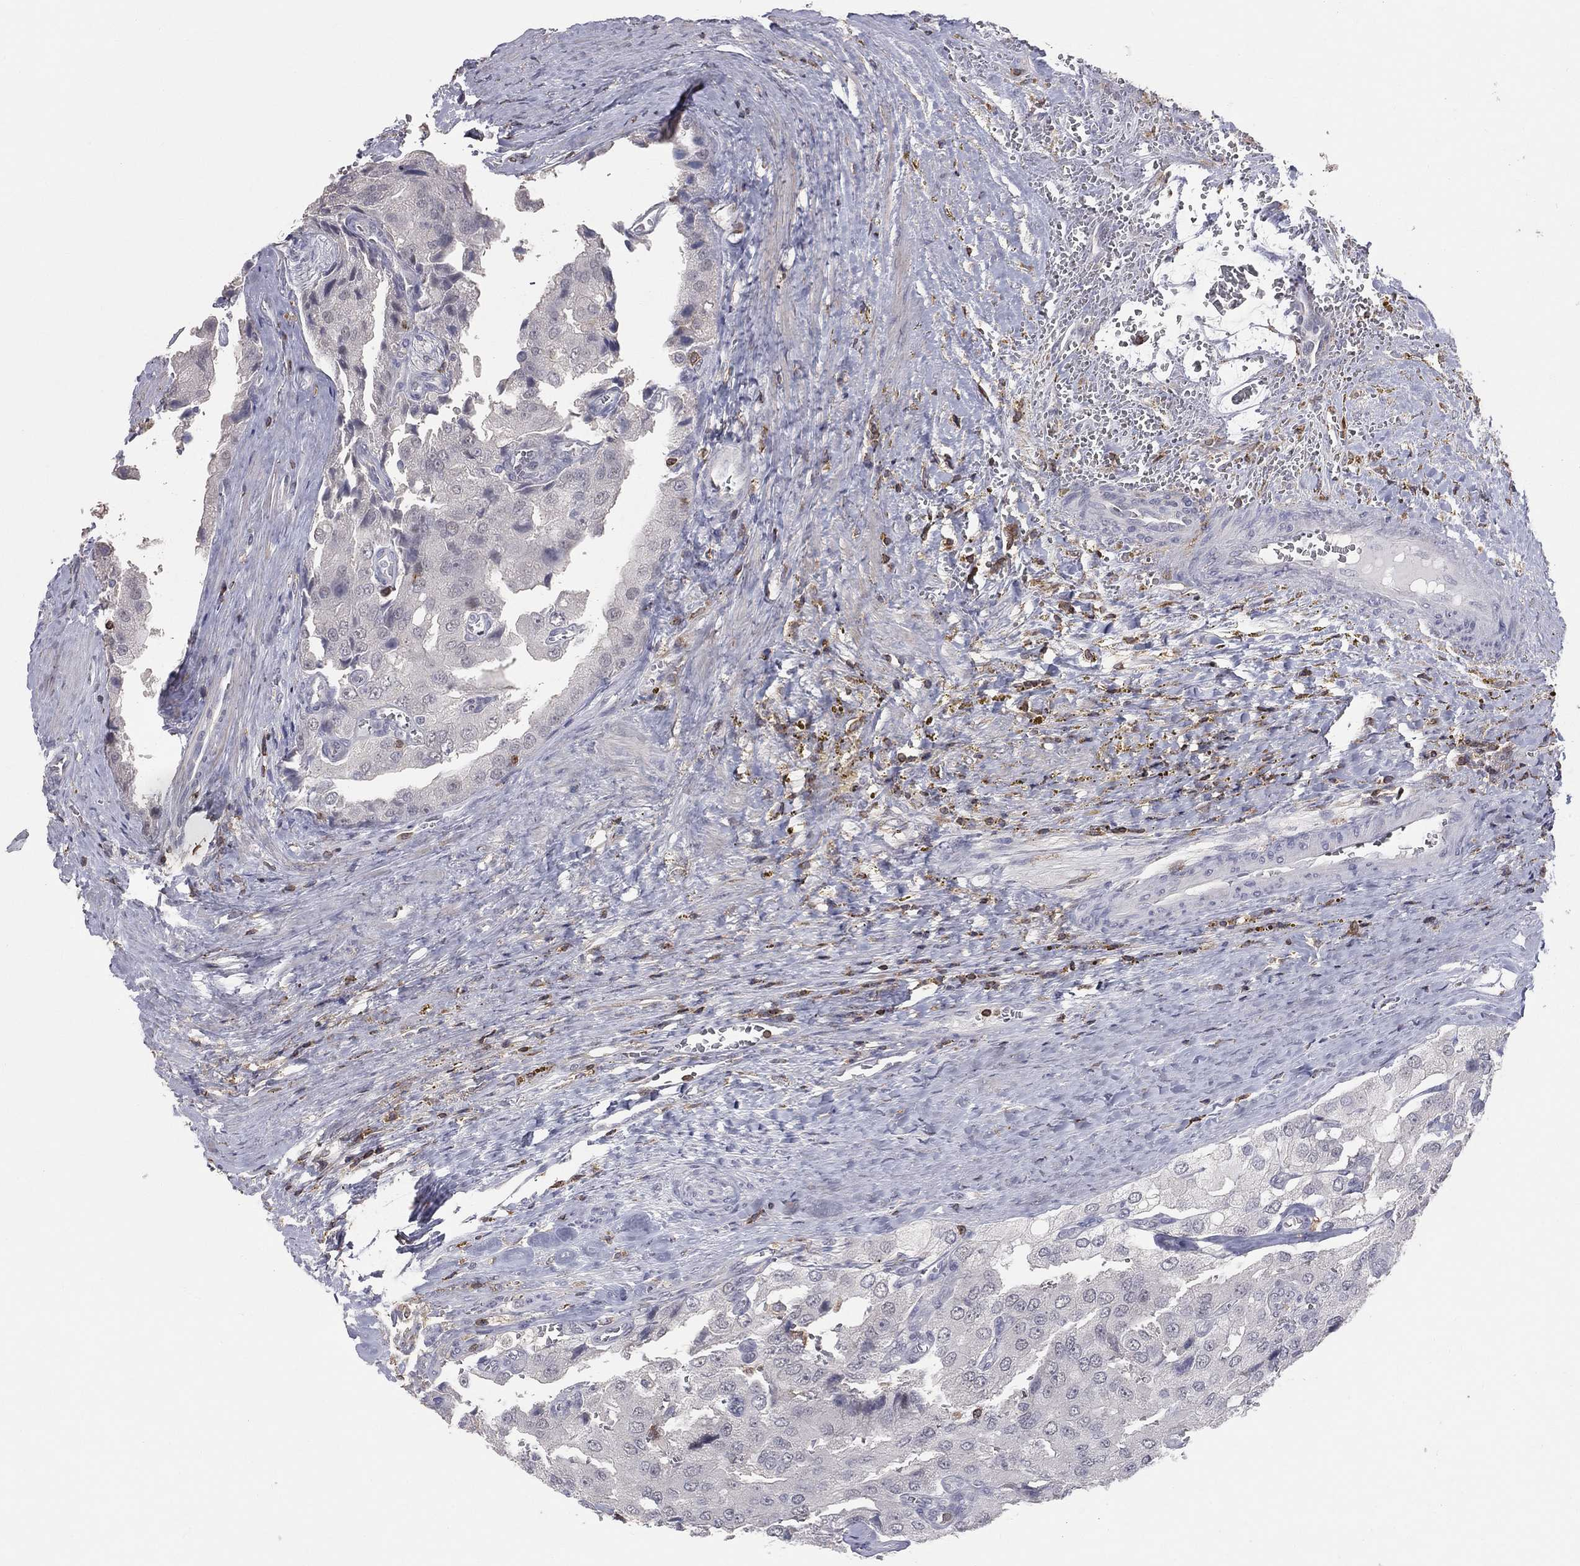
{"staining": {"intensity": "negative", "quantity": "none", "location": "none"}, "tissue": "prostate cancer", "cell_type": "Tumor cells", "image_type": "cancer", "snomed": [{"axis": "morphology", "description": "Adenocarcinoma, NOS"}, {"axis": "topography", "description": "Prostate and seminal vesicle, NOS"}, {"axis": "topography", "description": "Prostate"}], "caption": "Immunohistochemical staining of prostate adenocarcinoma displays no significant positivity in tumor cells. (DAB immunohistochemistry (IHC) visualized using brightfield microscopy, high magnification).", "gene": "PSTPIP1", "patient": {"sex": "male", "age": 67}}